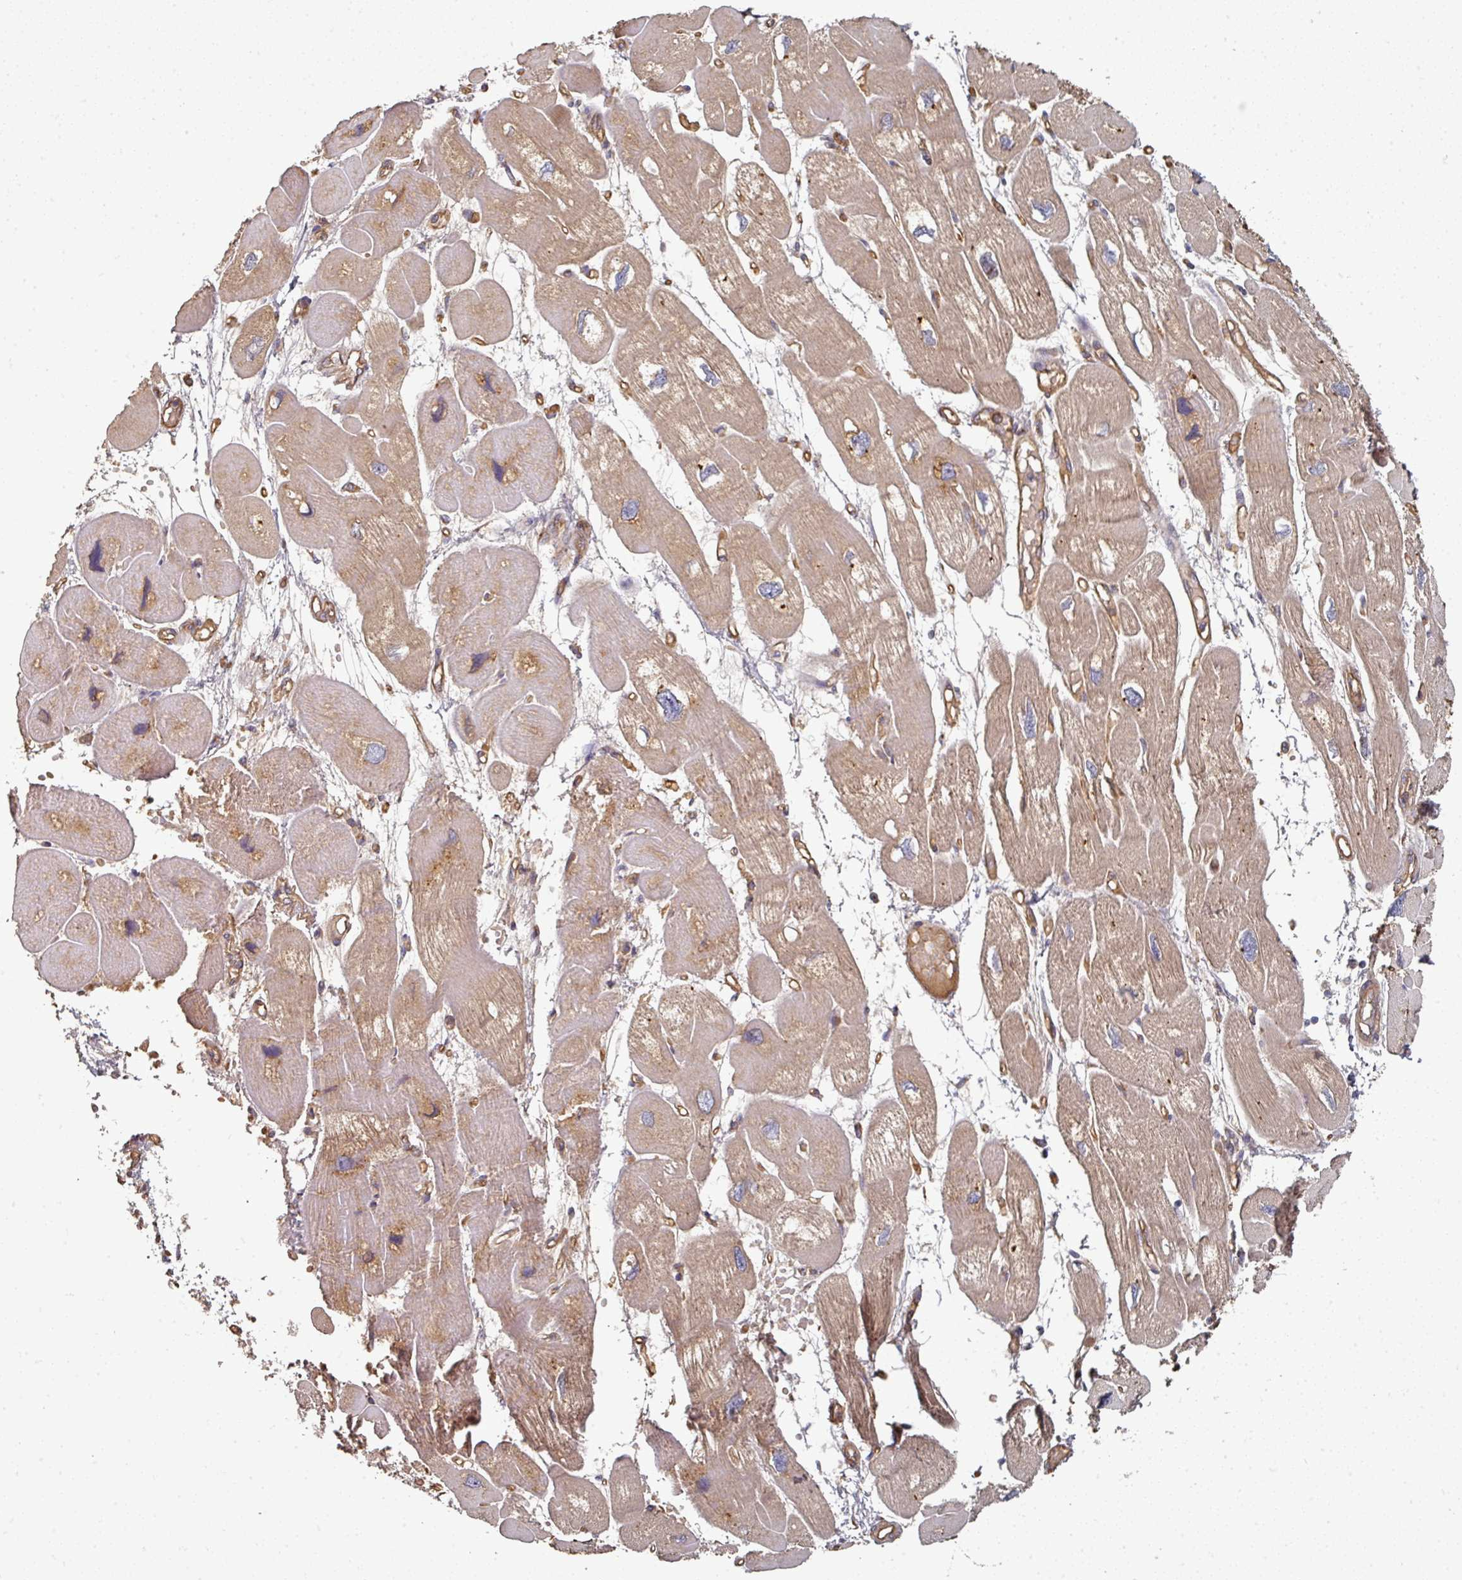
{"staining": {"intensity": "moderate", "quantity": ">75%", "location": "cytoplasmic/membranous"}, "tissue": "heart muscle", "cell_type": "Cardiomyocytes", "image_type": "normal", "snomed": [{"axis": "morphology", "description": "Normal tissue, NOS"}, {"axis": "topography", "description": "Heart"}], "caption": "High-magnification brightfield microscopy of unremarkable heart muscle stained with DAB (brown) and counterstained with hematoxylin (blue). cardiomyocytes exhibit moderate cytoplasmic/membranous staining is identified in approximately>75% of cells. (DAB (3,3'-diaminobenzidine) = brown stain, brightfield microscopy at high magnification).", "gene": "EDEM2", "patient": {"sex": "male", "age": 42}}